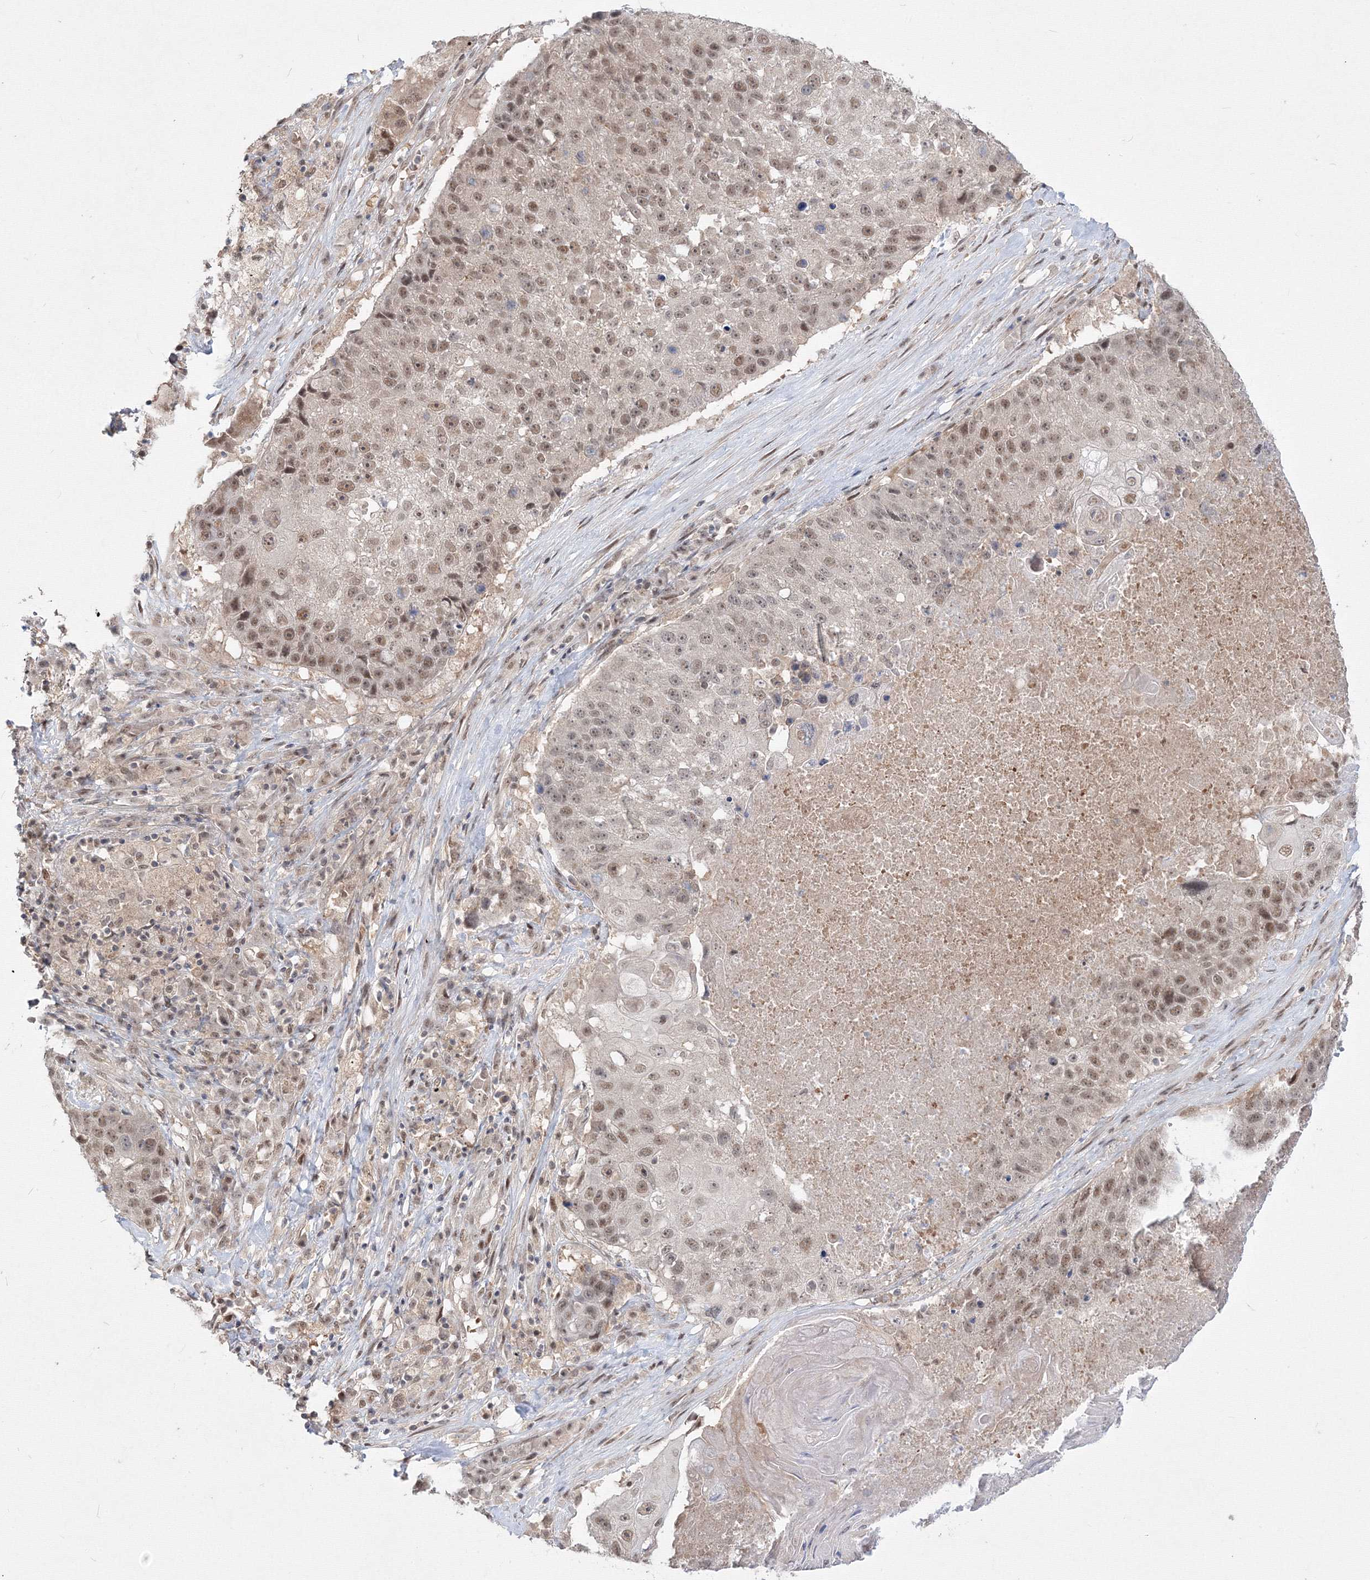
{"staining": {"intensity": "moderate", "quantity": ">75%", "location": "nuclear"}, "tissue": "lung cancer", "cell_type": "Tumor cells", "image_type": "cancer", "snomed": [{"axis": "morphology", "description": "Squamous cell carcinoma, NOS"}, {"axis": "topography", "description": "Lung"}], "caption": "Immunohistochemistry (IHC) (DAB (3,3'-diaminobenzidine)) staining of lung squamous cell carcinoma exhibits moderate nuclear protein staining in approximately >75% of tumor cells.", "gene": "COPS4", "patient": {"sex": "male", "age": 61}}